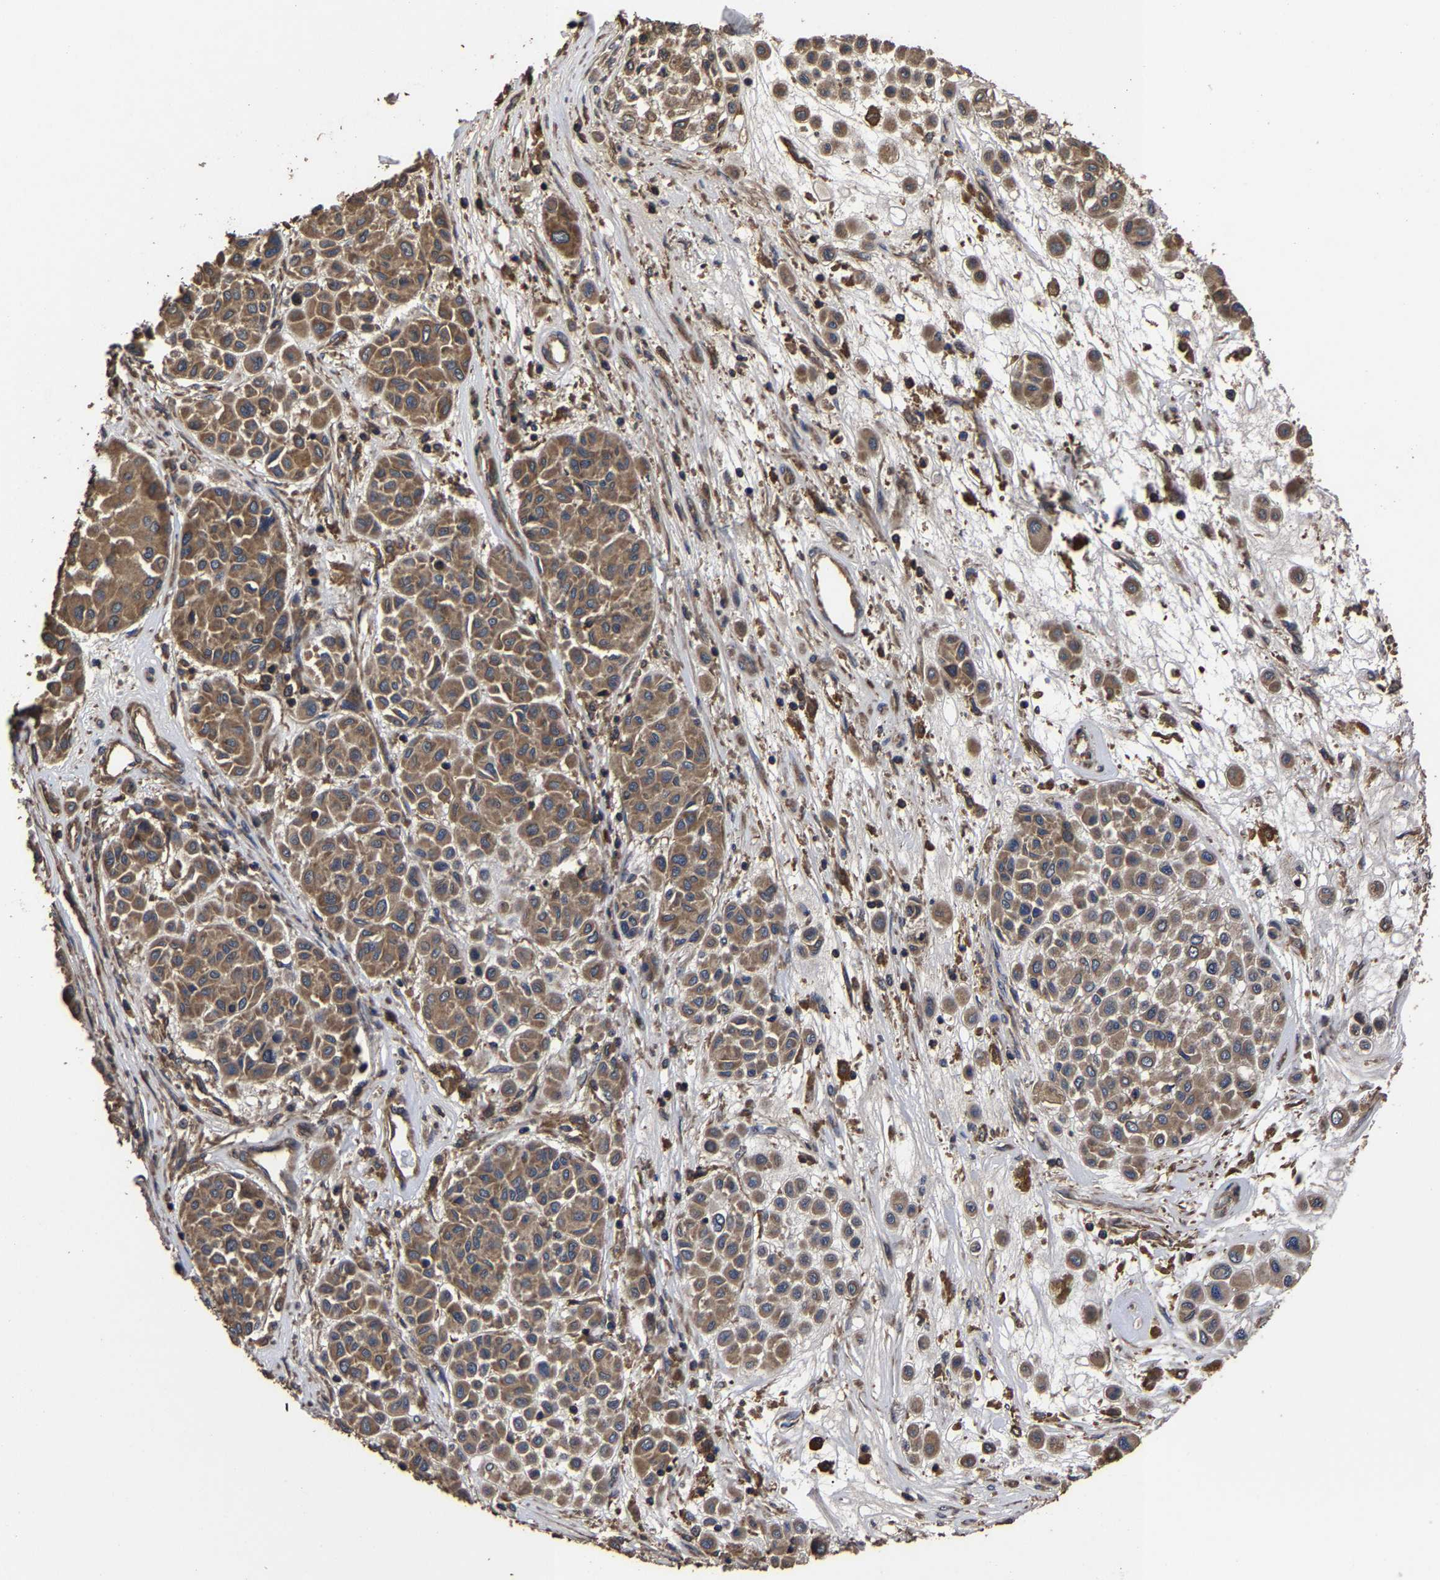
{"staining": {"intensity": "moderate", "quantity": ">75%", "location": "cytoplasmic/membranous"}, "tissue": "melanoma", "cell_type": "Tumor cells", "image_type": "cancer", "snomed": [{"axis": "morphology", "description": "Malignant melanoma, Metastatic site"}, {"axis": "topography", "description": "Soft tissue"}], "caption": "Tumor cells display moderate cytoplasmic/membranous staining in about >75% of cells in melanoma. Using DAB (brown) and hematoxylin (blue) stains, captured at high magnification using brightfield microscopy.", "gene": "ITCH", "patient": {"sex": "male", "age": 41}}